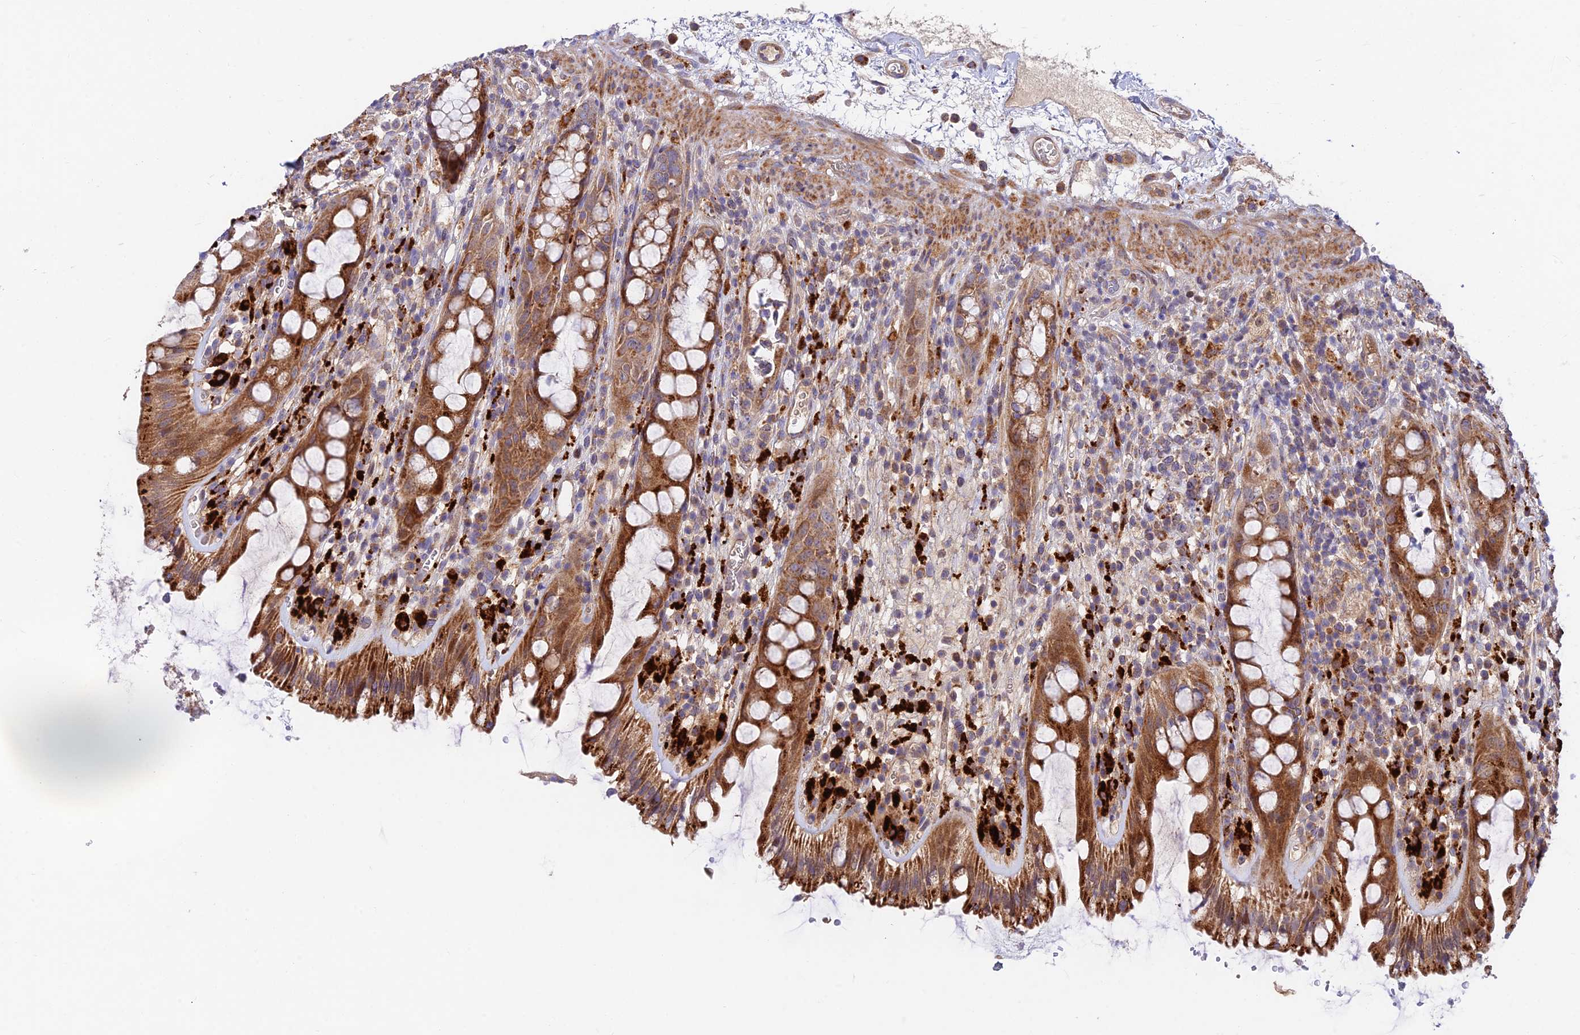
{"staining": {"intensity": "strong", "quantity": ">75%", "location": "cytoplasmic/membranous"}, "tissue": "rectum", "cell_type": "Glandular cells", "image_type": "normal", "snomed": [{"axis": "morphology", "description": "Normal tissue, NOS"}, {"axis": "topography", "description": "Rectum"}], "caption": "Human rectum stained with a protein marker shows strong staining in glandular cells.", "gene": "FUOM", "patient": {"sex": "female", "age": 57}}